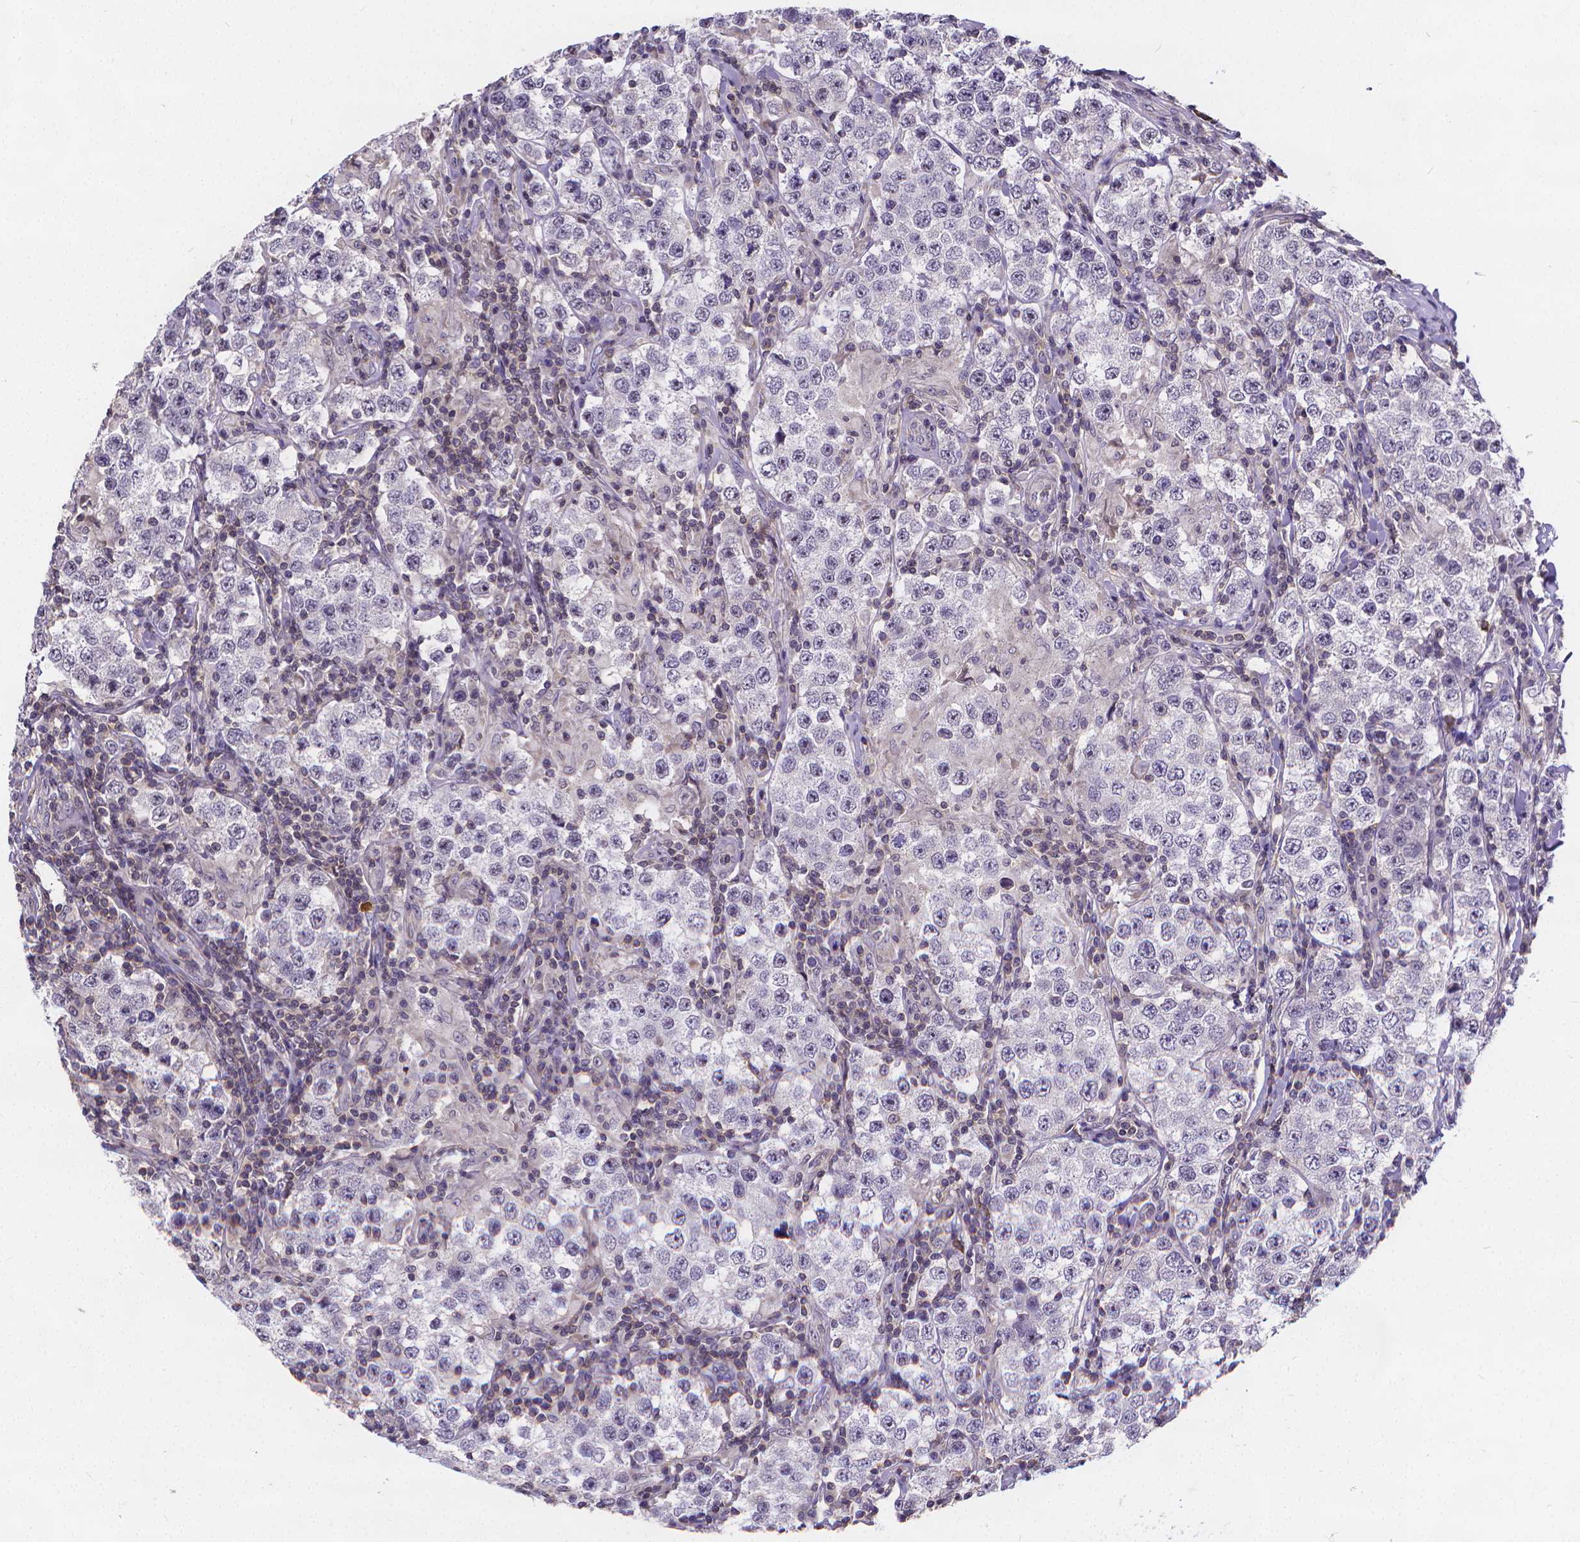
{"staining": {"intensity": "negative", "quantity": "none", "location": "none"}, "tissue": "testis cancer", "cell_type": "Tumor cells", "image_type": "cancer", "snomed": [{"axis": "morphology", "description": "Seminoma, NOS"}, {"axis": "morphology", "description": "Carcinoma, Embryonal, NOS"}, {"axis": "topography", "description": "Testis"}], "caption": "Human testis embryonal carcinoma stained for a protein using immunohistochemistry reveals no expression in tumor cells.", "gene": "GLRB", "patient": {"sex": "male", "age": 41}}